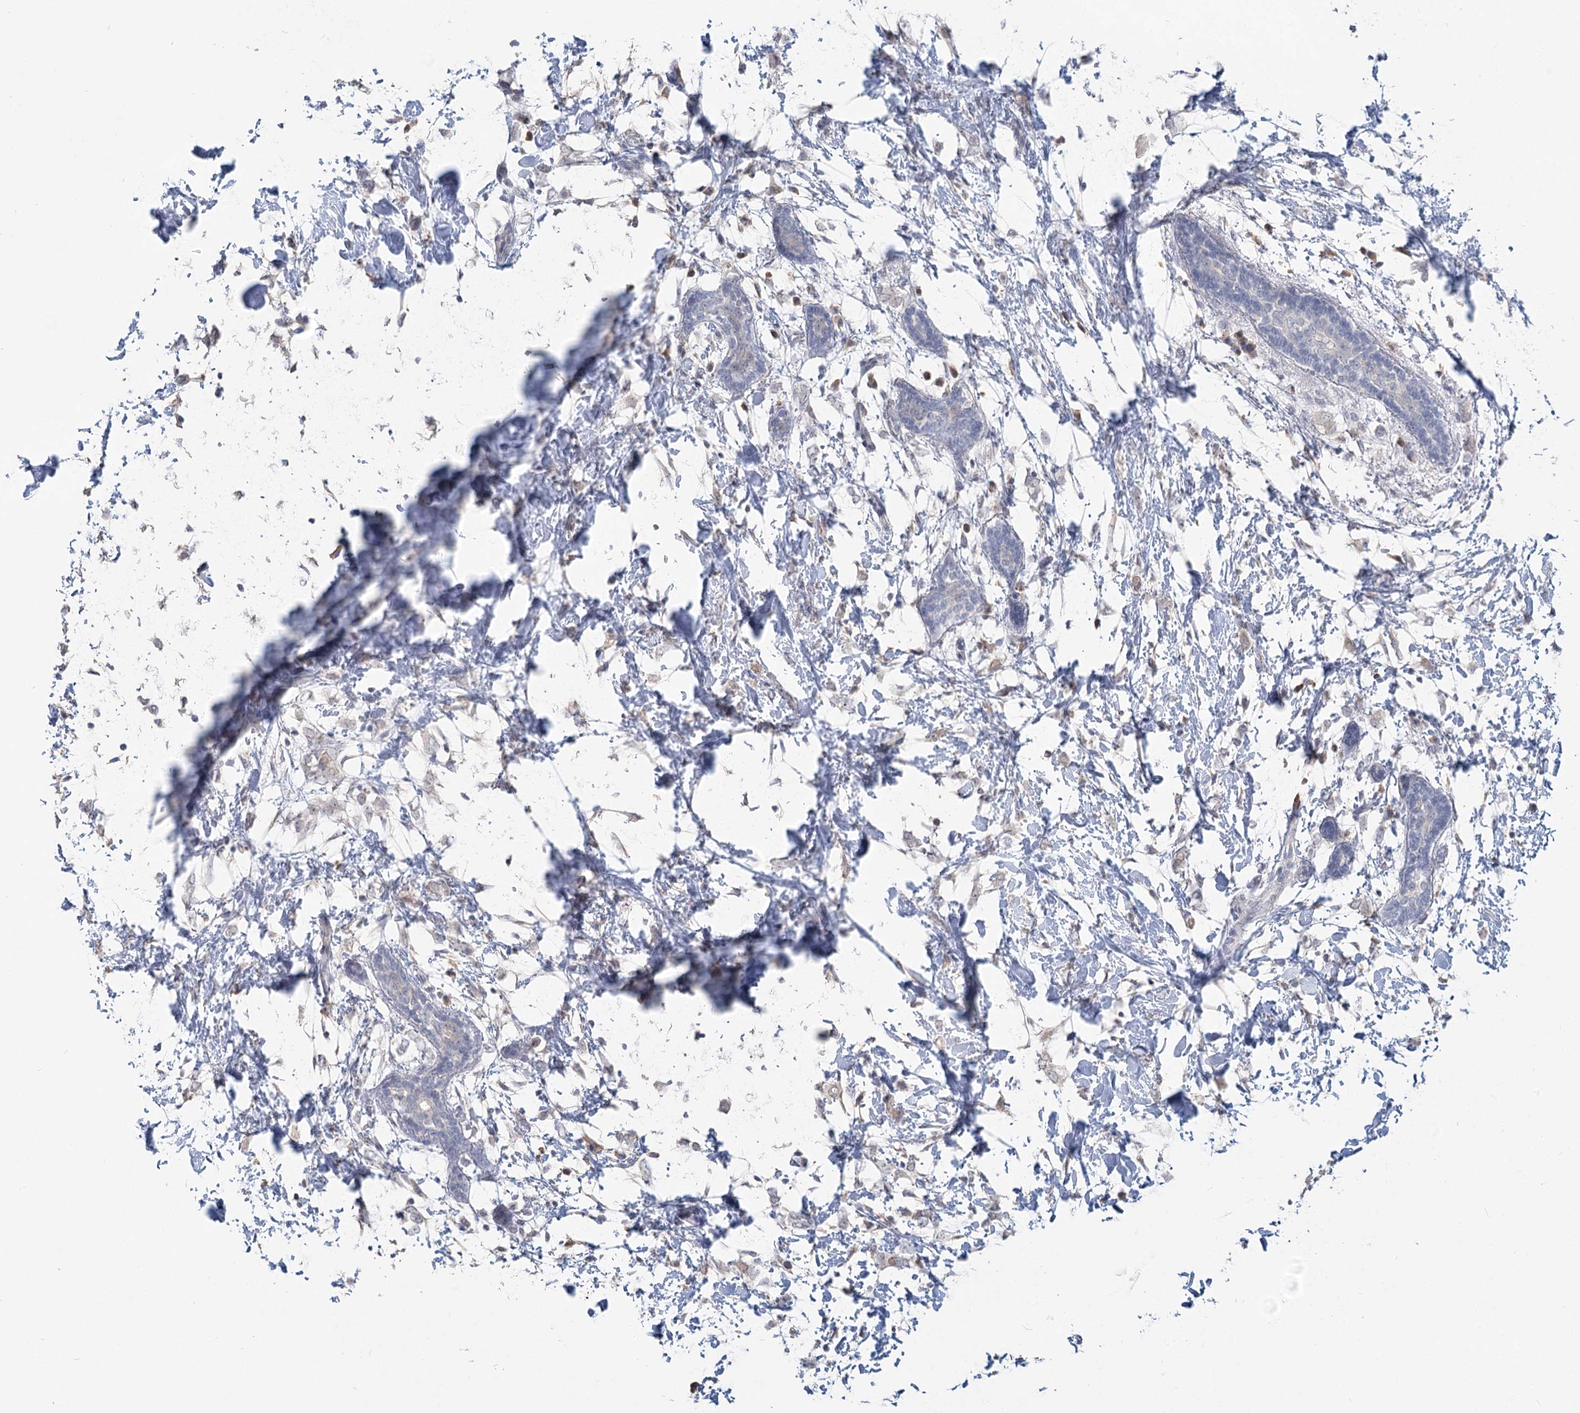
{"staining": {"intensity": "weak", "quantity": "<25%", "location": "cytoplasmic/membranous"}, "tissue": "breast cancer", "cell_type": "Tumor cells", "image_type": "cancer", "snomed": [{"axis": "morphology", "description": "Normal tissue, NOS"}, {"axis": "morphology", "description": "Lobular carcinoma"}, {"axis": "topography", "description": "Breast"}], "caption": "A micrograph of lobular carcinoma (breast) stained for a protein demonstrates no brown staining in tumor cells.", "gene": "SLC9A3", "patient": {"sex": "female", "age": 47}}